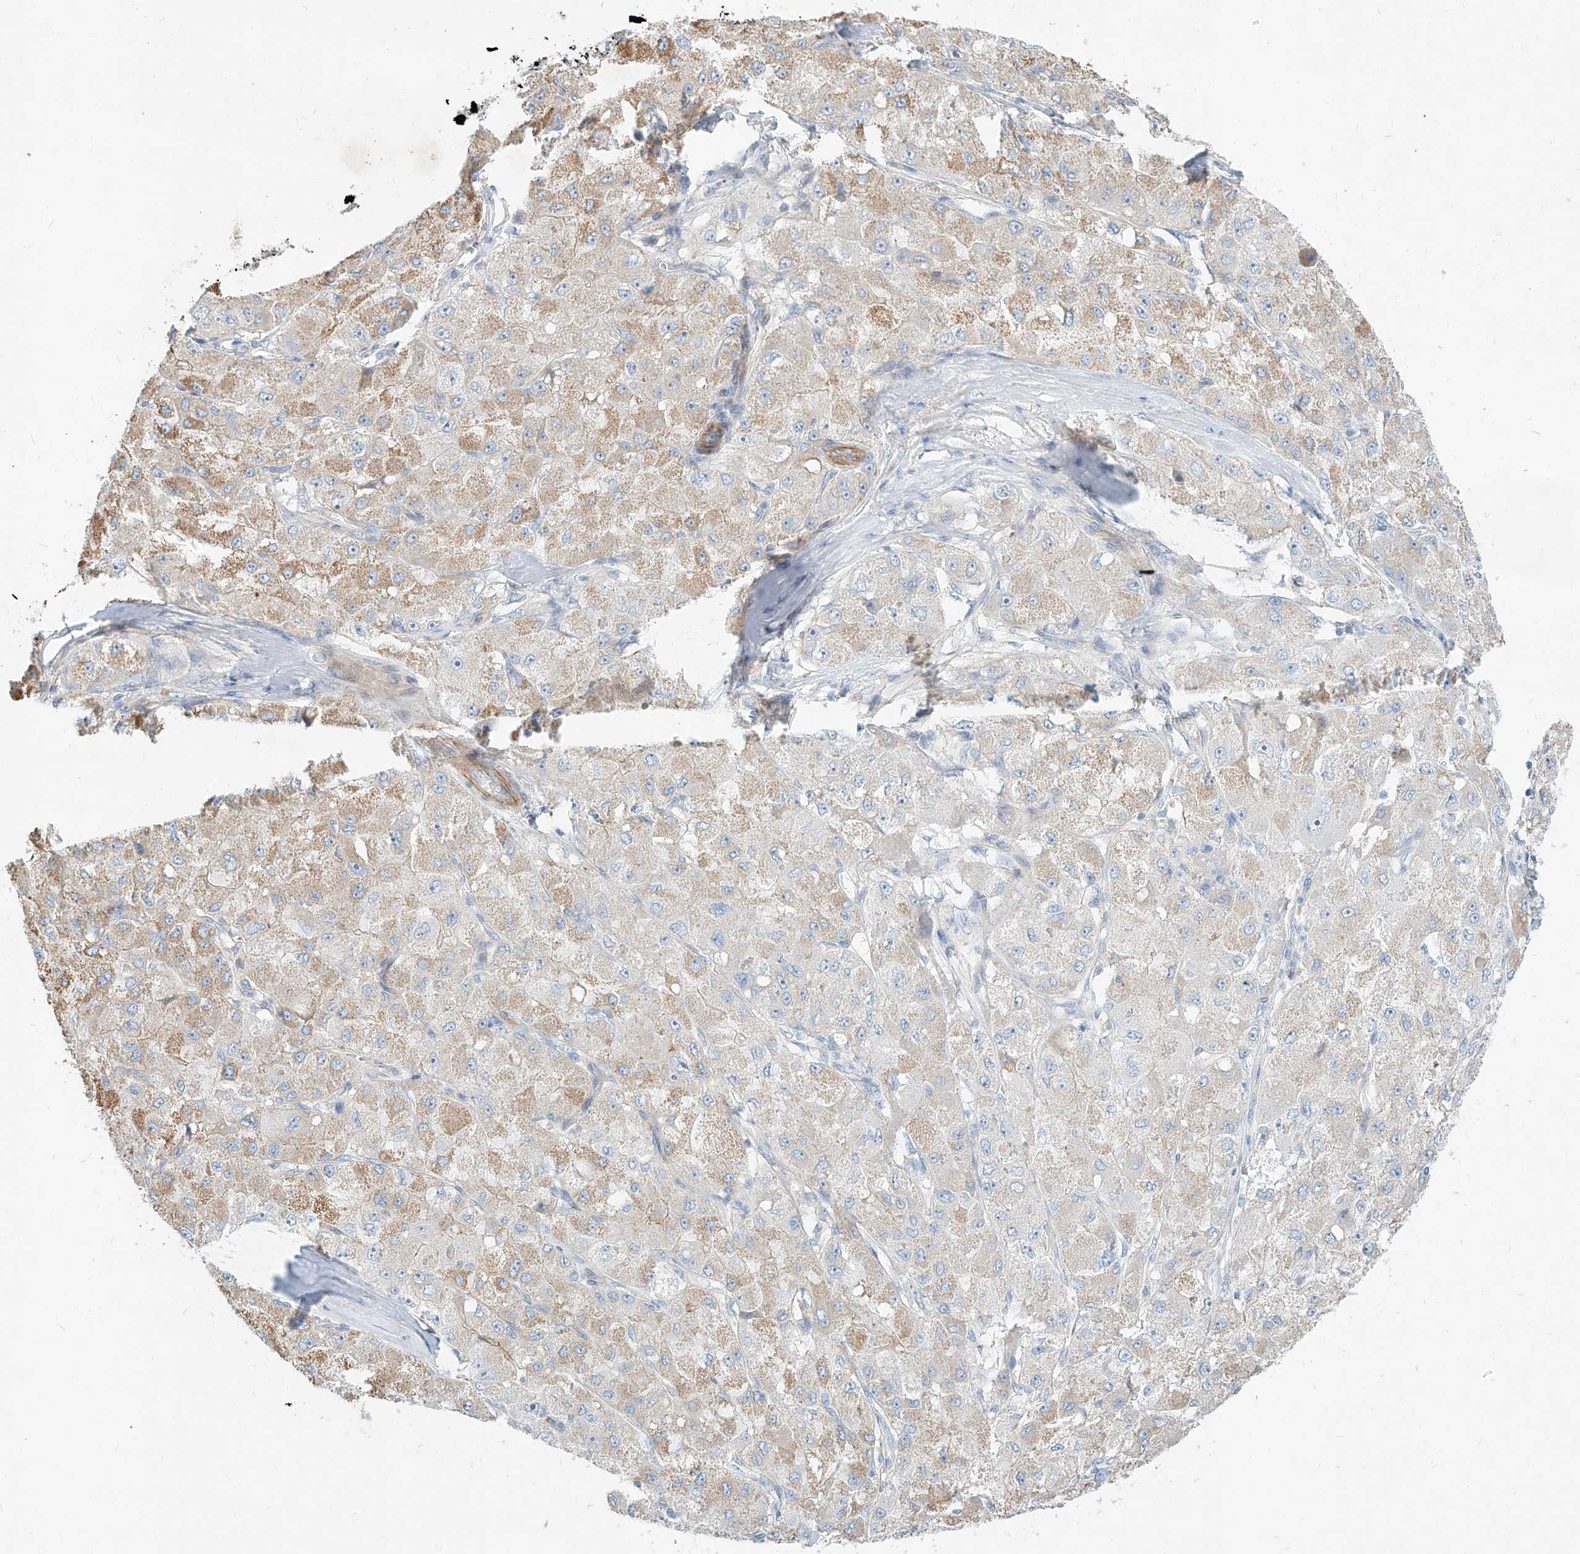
{"staining": {"intensity": "weak", "quantity": "25%-75%", "location": "cytoplasmic/membranous"}, "tissue": "liver cancer", "cell_type": "Tumor cells", "image_type": "cancer", "snomed": [{"axis": "morphology", "description": "Carcinoma, Hepatocellular, NOS"}, {"axis": "topography", "description": "Liver"}], "caption": "Tumor cells display weak cytoplasmic/membranous expression in approximately 25%-75% of cells in hepatocellular carcinoma (liver).", "gene": "AJM1", "patient": {"sex": "male", "age": 80}}